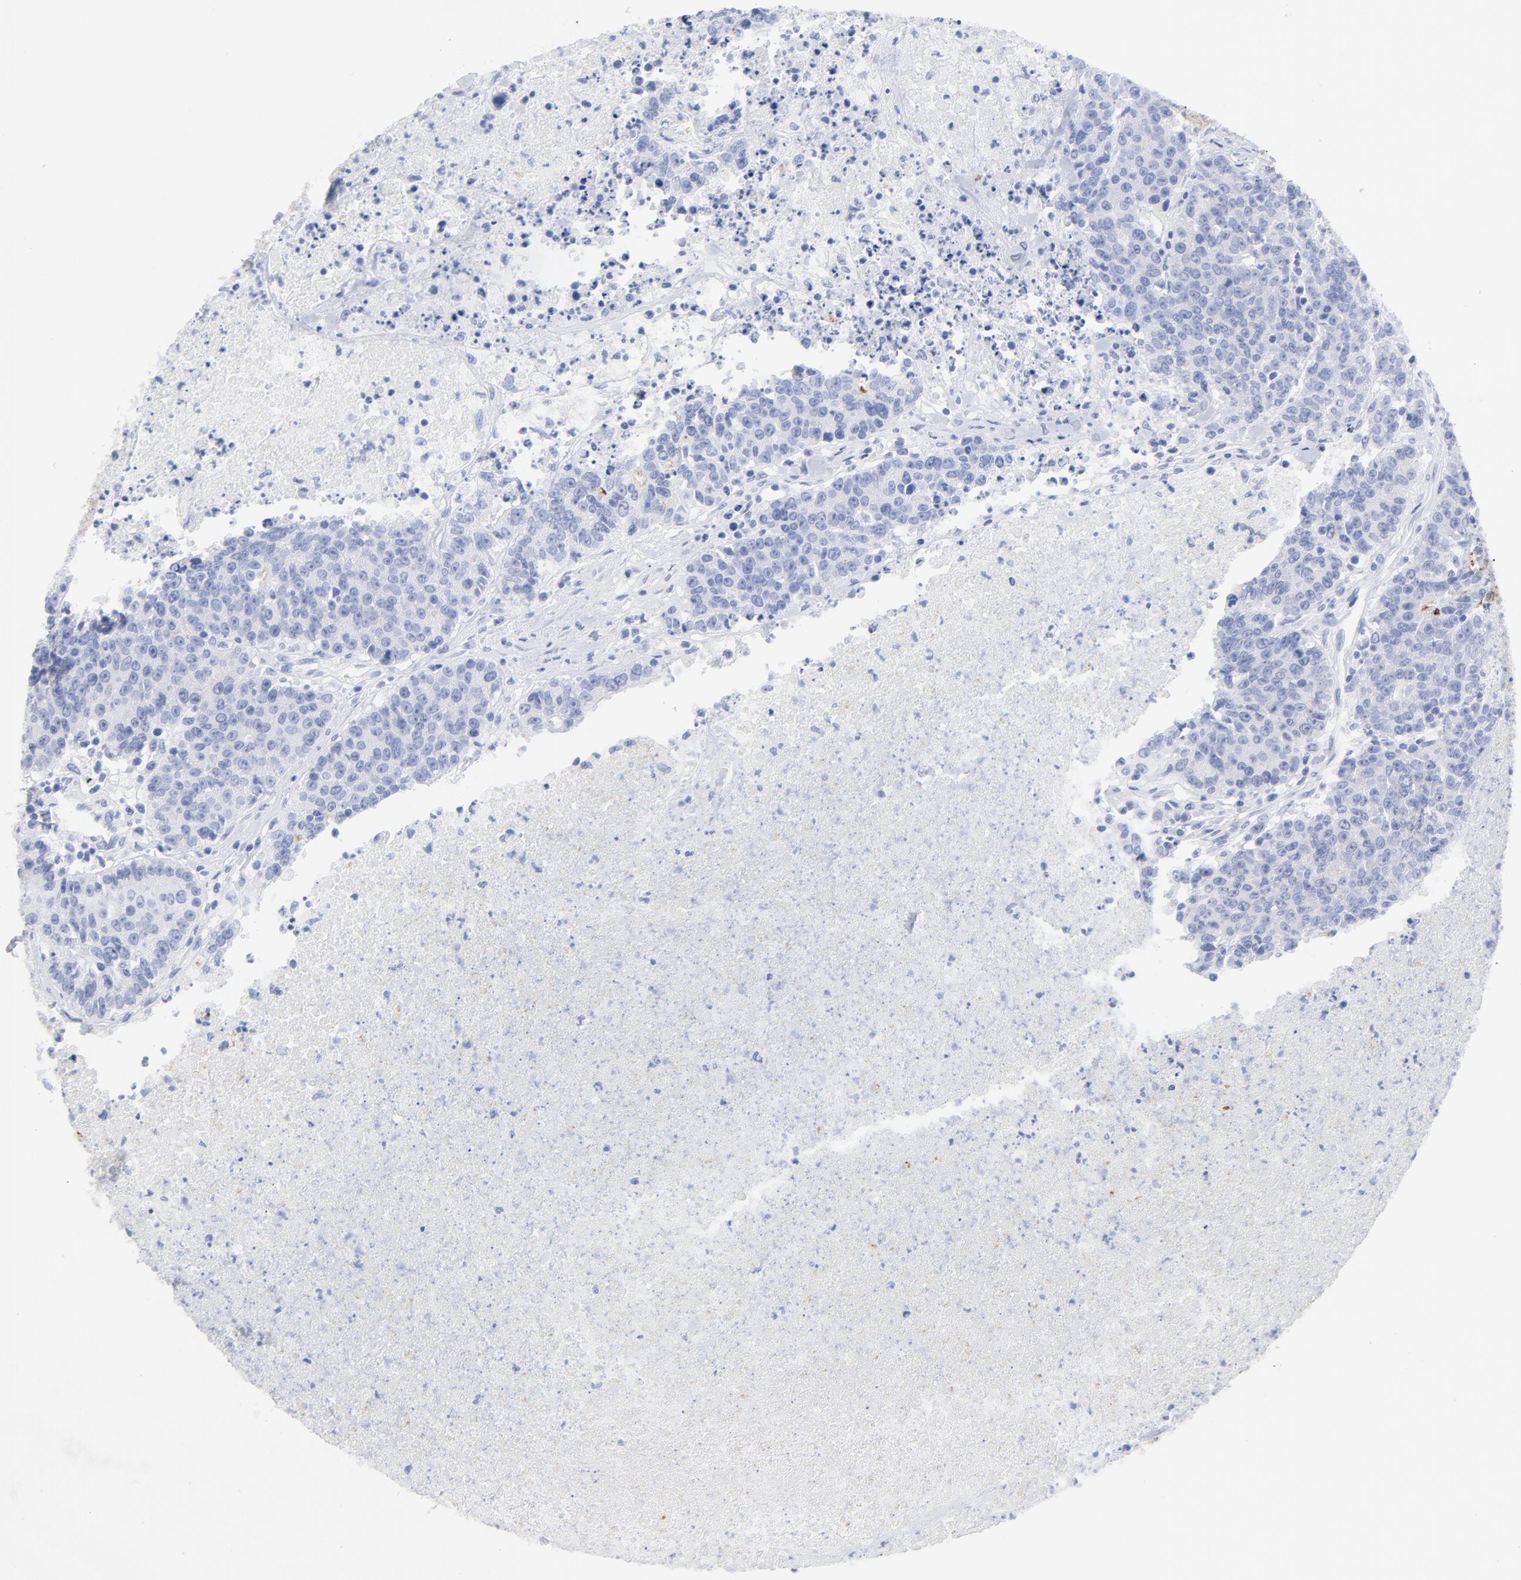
{"staining": {"intensity": "negative", "quantity": "none", "location": "none"}, "tissue": "colorectal cancer", "cell_type": "Tumor cells", "image_type": "cancer", "snomed": [{"axis": "morphology", "description": "Adenocarcinoma, NOS"}, {"axis": "topography", "description": "Colon"}], "caption": "Immunohistochemical staining of human colorectal cancer (adenocarcinoma) displays no significant positivity in tumor cells.", "gene": "CNTN3", "patient": {"sex": "female", "age": 53}}